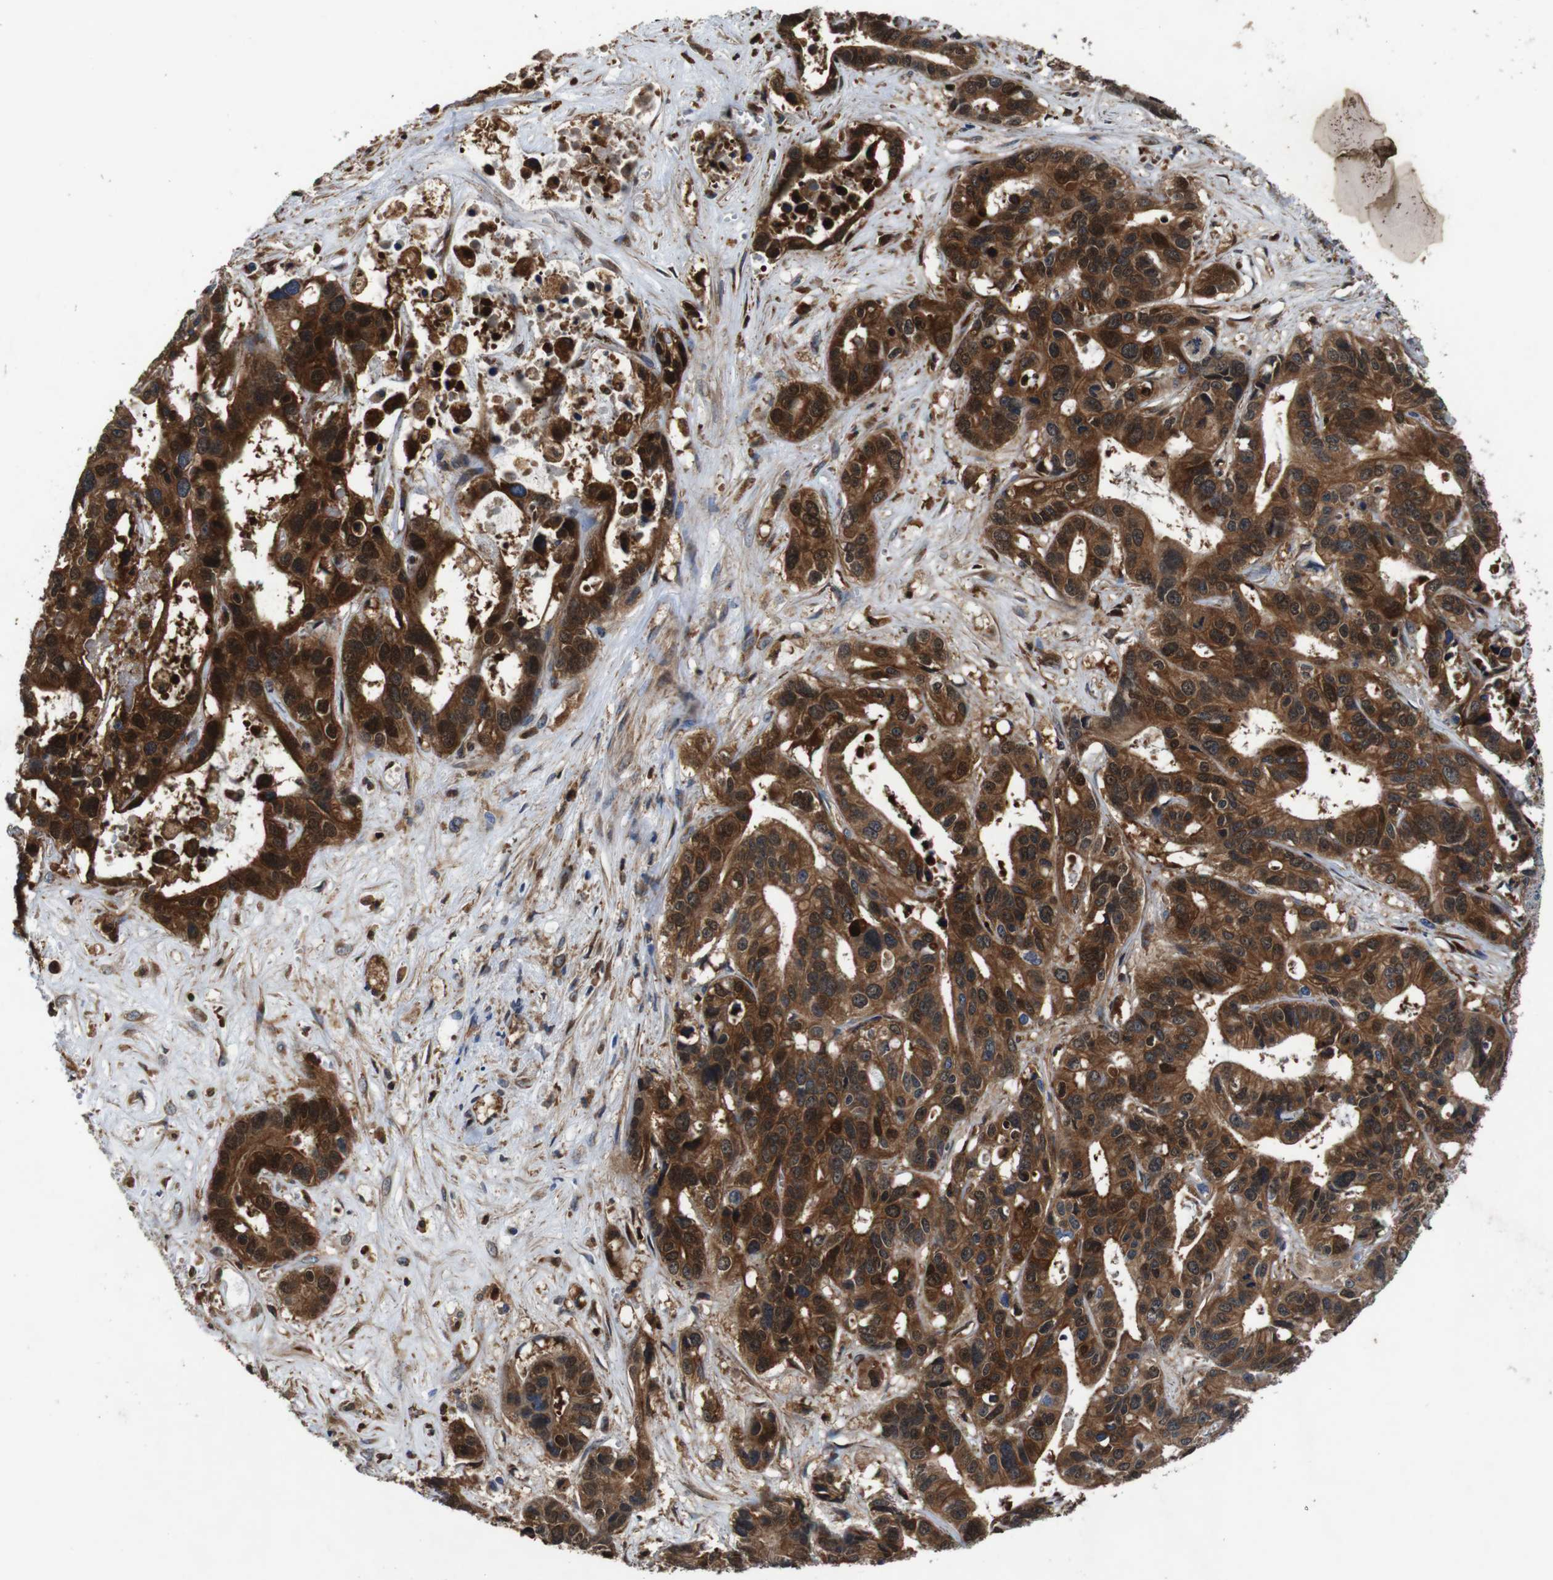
{"staining": {"intensity": "strong", "quantity": ">75%", "location": "cytoplasmic/membranous,nuclear"}, "tissue": "liver cancer", "cell_type": "Tumor cells", "image_type": "cancer", "snomed": [{"axis": "morphology", "description": "Cholangiocarcinoma"}, {"axis": "topography", "description": "Liver"}], "caption": "Strong cytoplasmic/membranous and nuclear positivity for a protein is identified in about >75% of tumor cells of liver cancer (cholangiocarcinoma) using immunohistochemistry (IHC).", "gene": "ANXA1", "patient": {"sex": "female", "age": 65}}